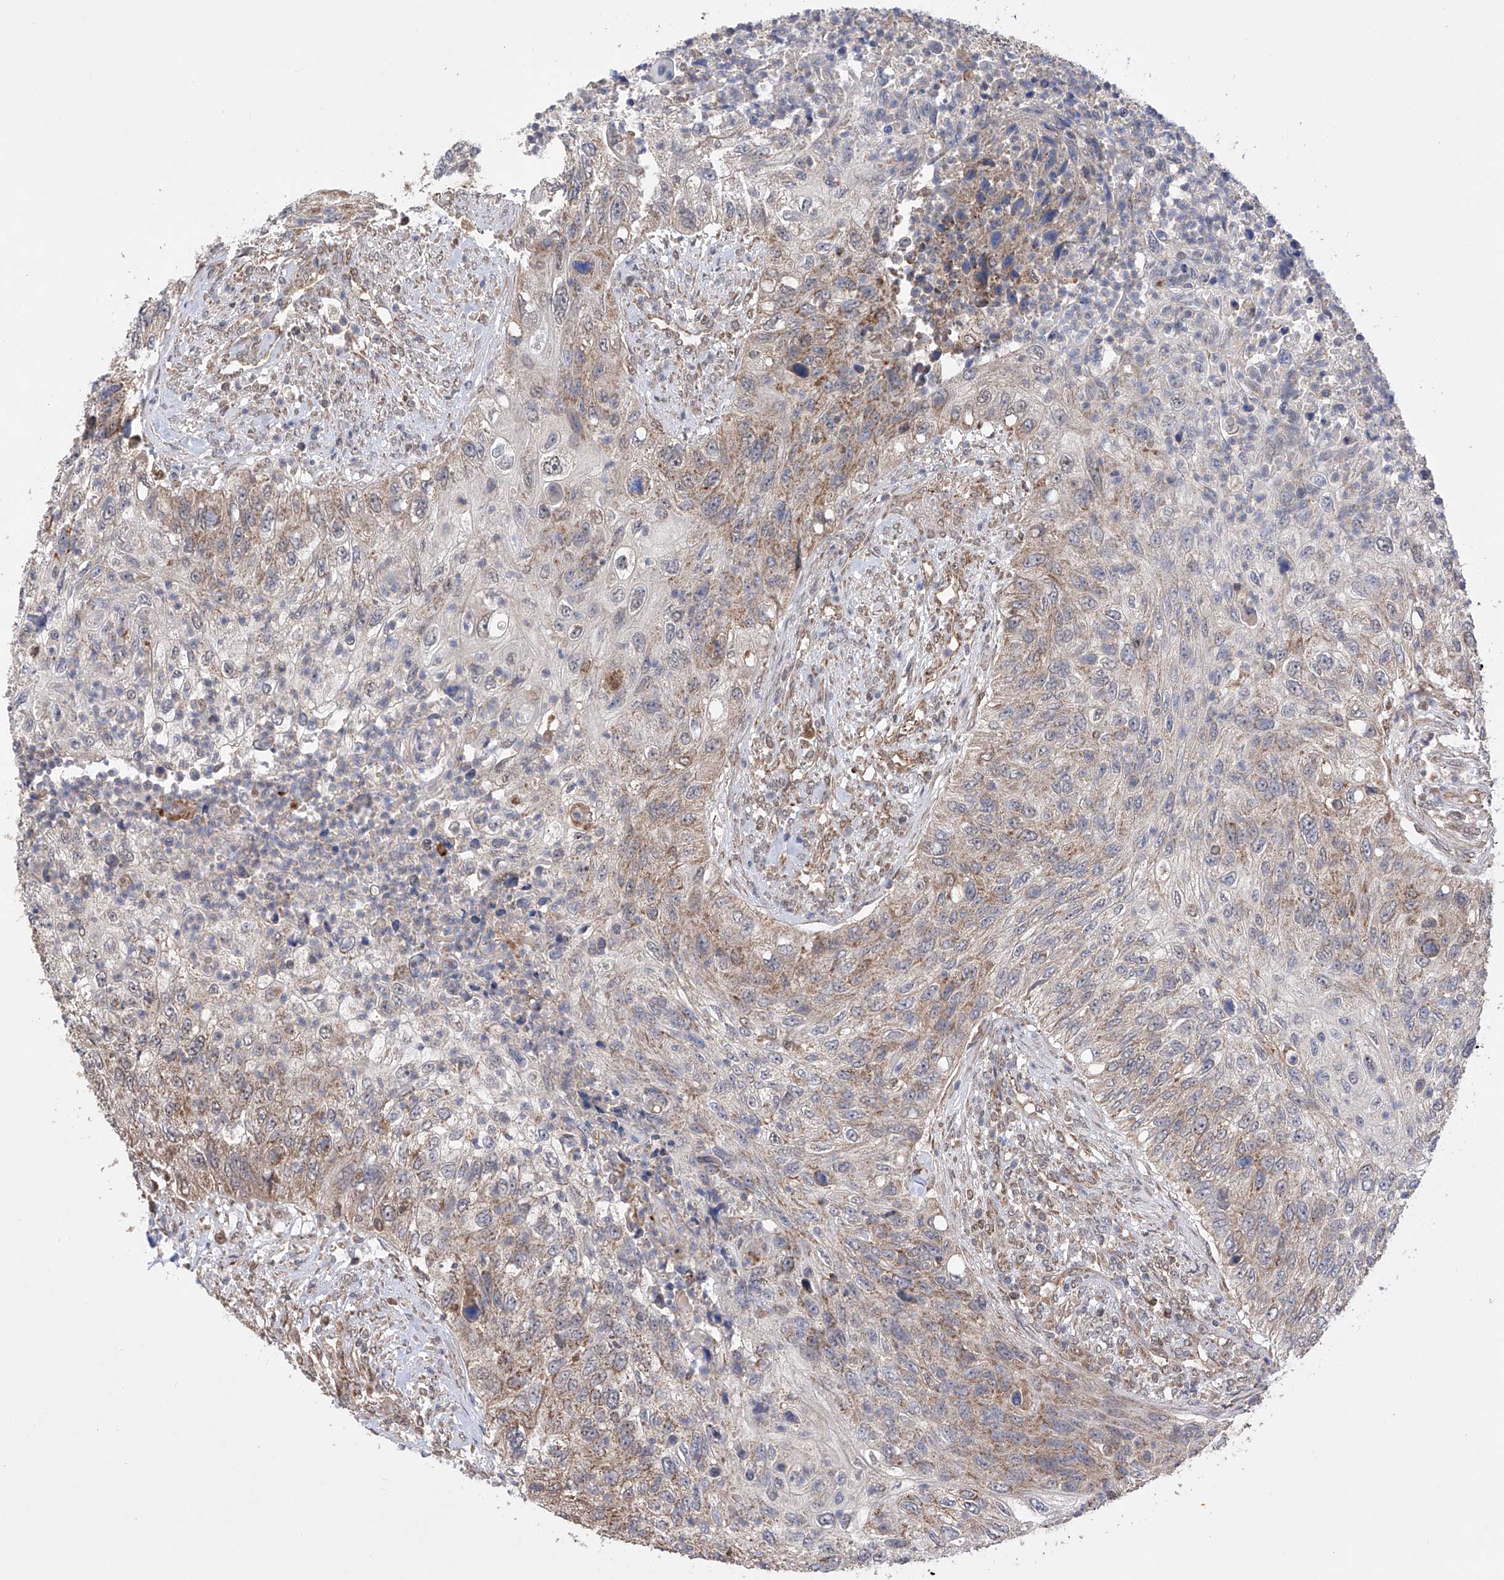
{"staining": {"intensity": "weak", "quantity": ">75%", "location": "cytoplasmic/membranous"}, "tissue": "urothelial cancer", "cell_type": "Tumor cells", "image_type": "cancer", "snomed": [{"axis": "morphology", "description": "Urothelial carcinoma, High grade"}, {"axis": "topography", "description": "Urinary bladder"}], "caption": "Urothelial cancer was stained to show a protein in brown. There is low levels of weak cytoplasmic/membranous staining in about >75% of tumor cells. (DAB IHC with brightfield microscopy, high magnification).", "gene": "SDHAF4", "patient": {"sex": "female", "age": 60}}